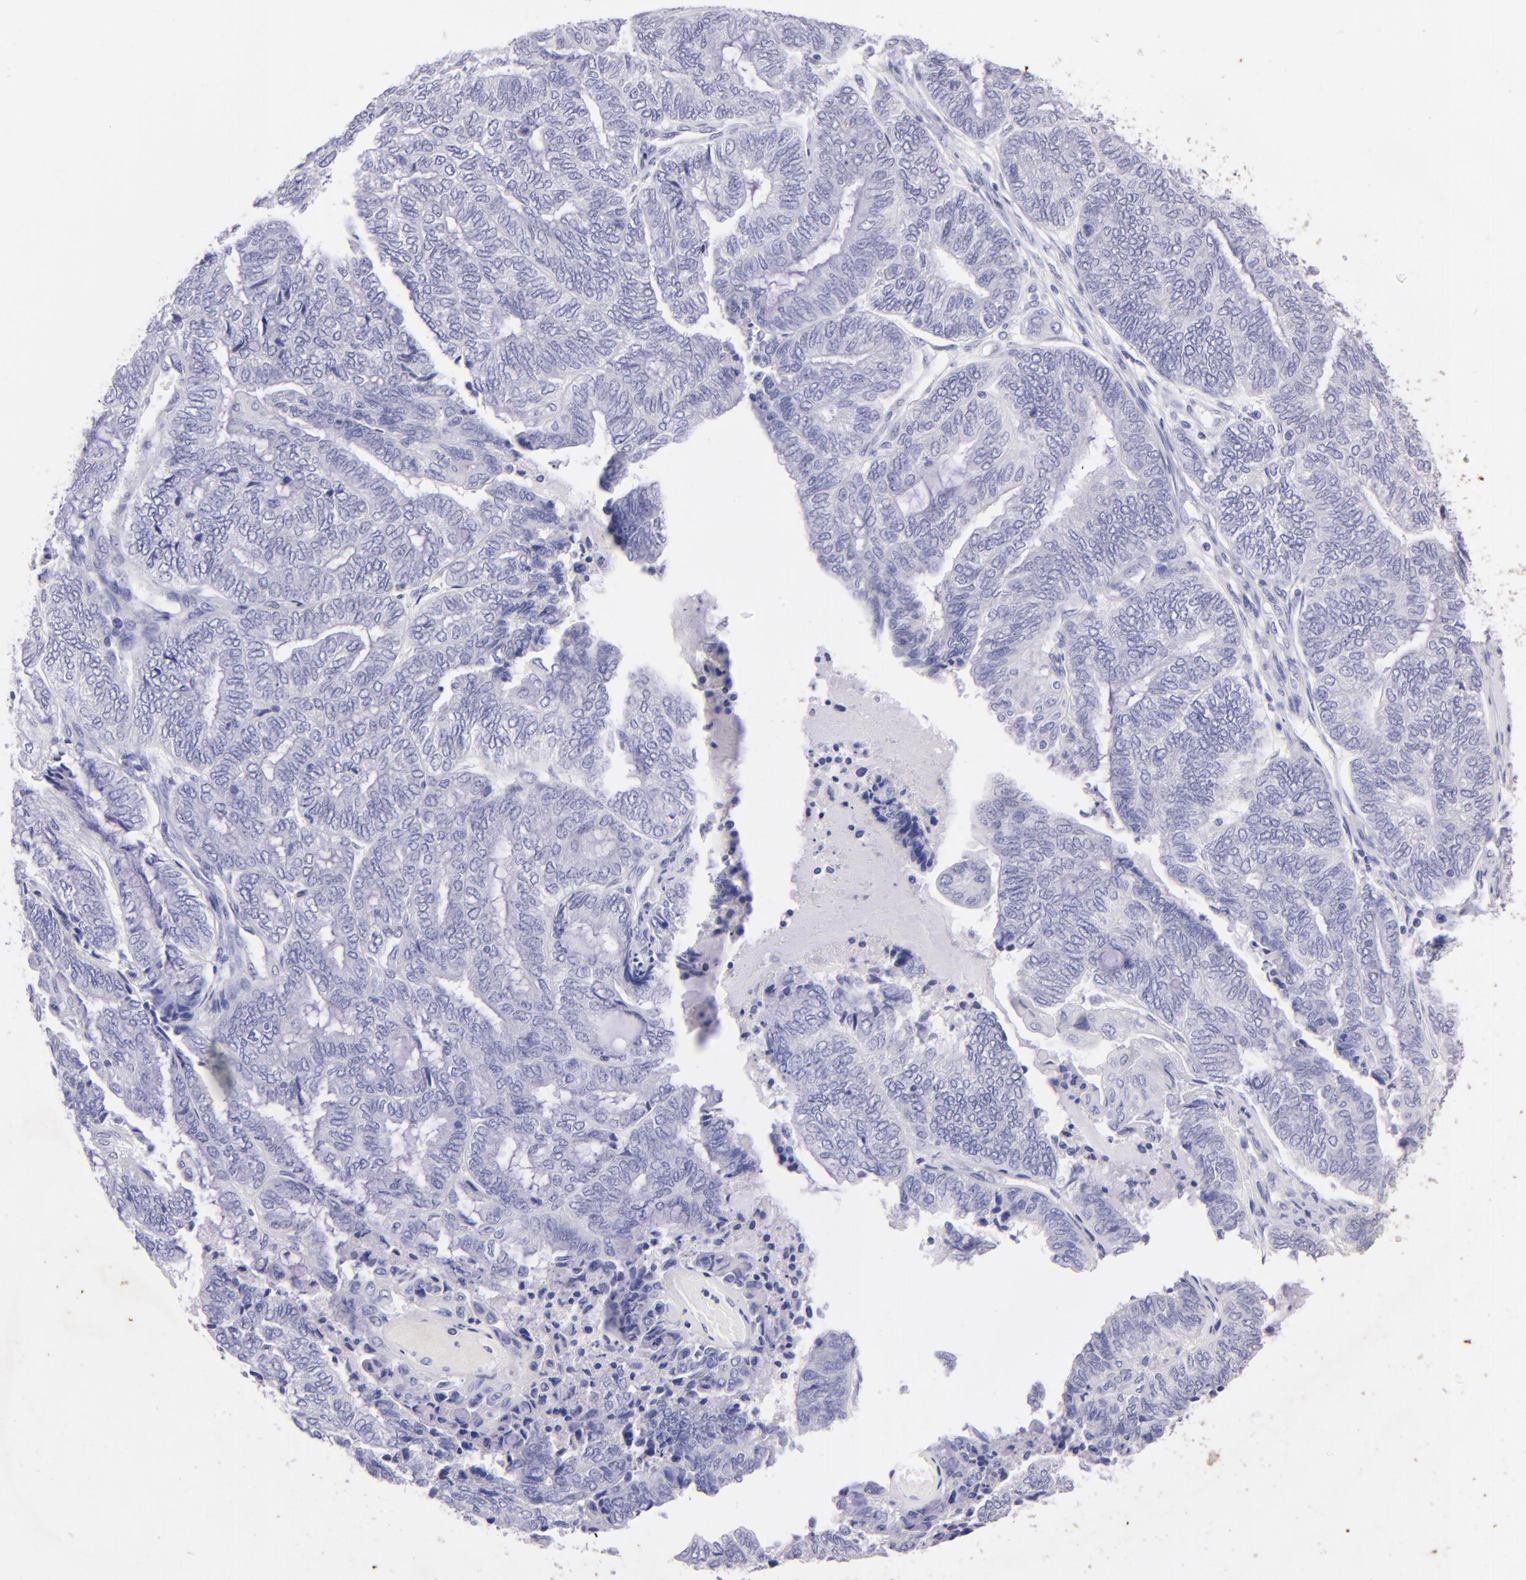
{"staining": {"intensity": "negative", "quantity": "none", "location": "none"}, "tissue": "endometrial cancer", "cell_type": "Tumor cells", "image_type": "cancer", "snomed": [{"axis": "morphology", "description": "Adenocarcinoma, NOS"}, {"axis": "topography", "description": "Uterus"}, {"axis": "topography", "description": "Endometrium"}], "caption": "Immunohistochemistry (IHC) of human endometrial cancer exhibits no staining in tumor cells.", "gene": "UCHL1", "patient": {"sex": "female", "age": 70}}